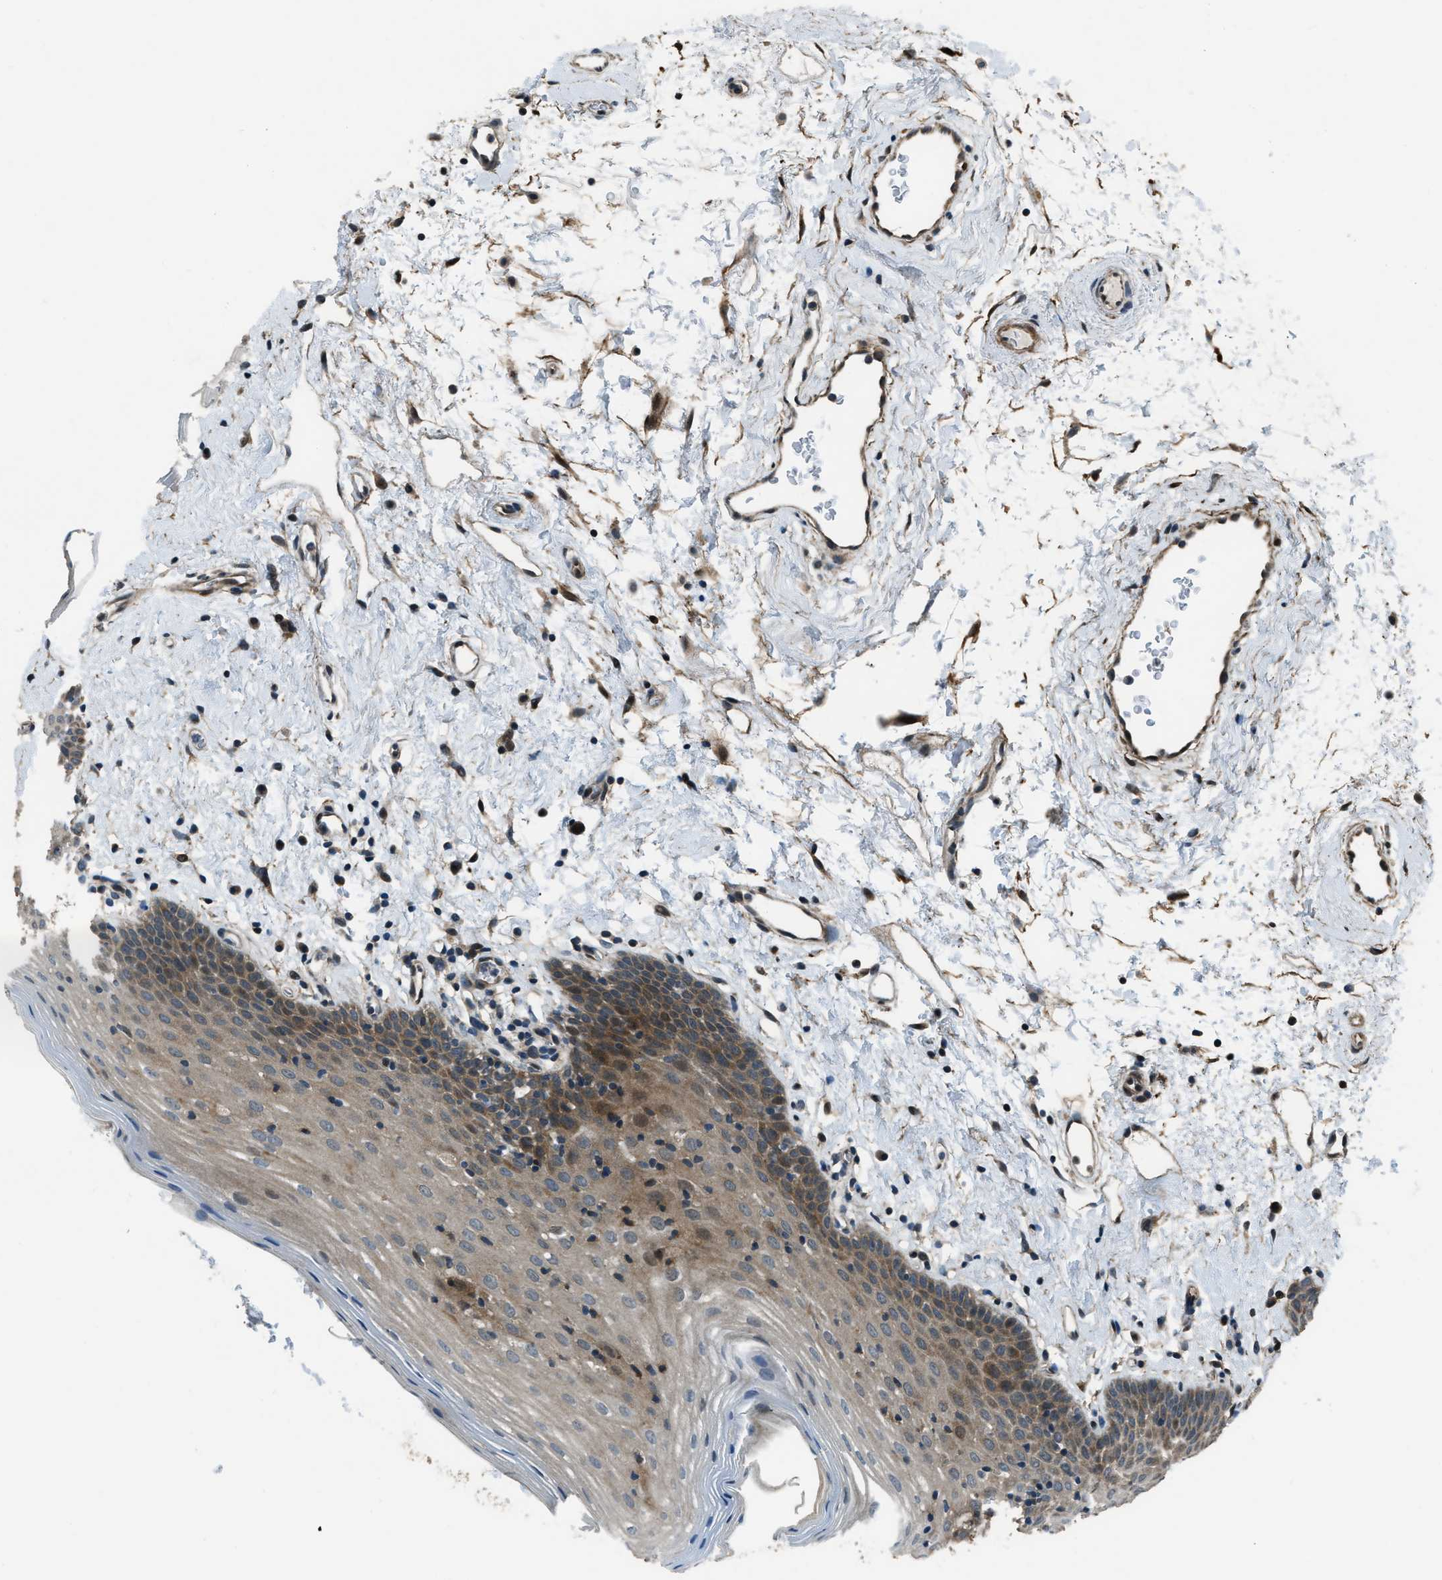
{"staining": {"intensity": "moderate", "quantity": ">75%", "location": "cytoplasmic/membranous,nuclear"}, "tissue": "oral mucosa", "cell_type": "Squamous epithelial cells", "image_type": "normal", "snomed": [{"axis": "morphology", "description": "Normal tissue, NOS"}, {"axis": "topography", "description": "Oral tissue"}], "caption": "An image of oral mucosa stained for a protein shows moderate cytoplasmic/membranous,nuclear brown staining in squamous epithelial cells. (DAB IHC with brightfield microscopy, high magnification).", "gene": "NUDCD3", "patient": {"sex": "male", "age": 66}}